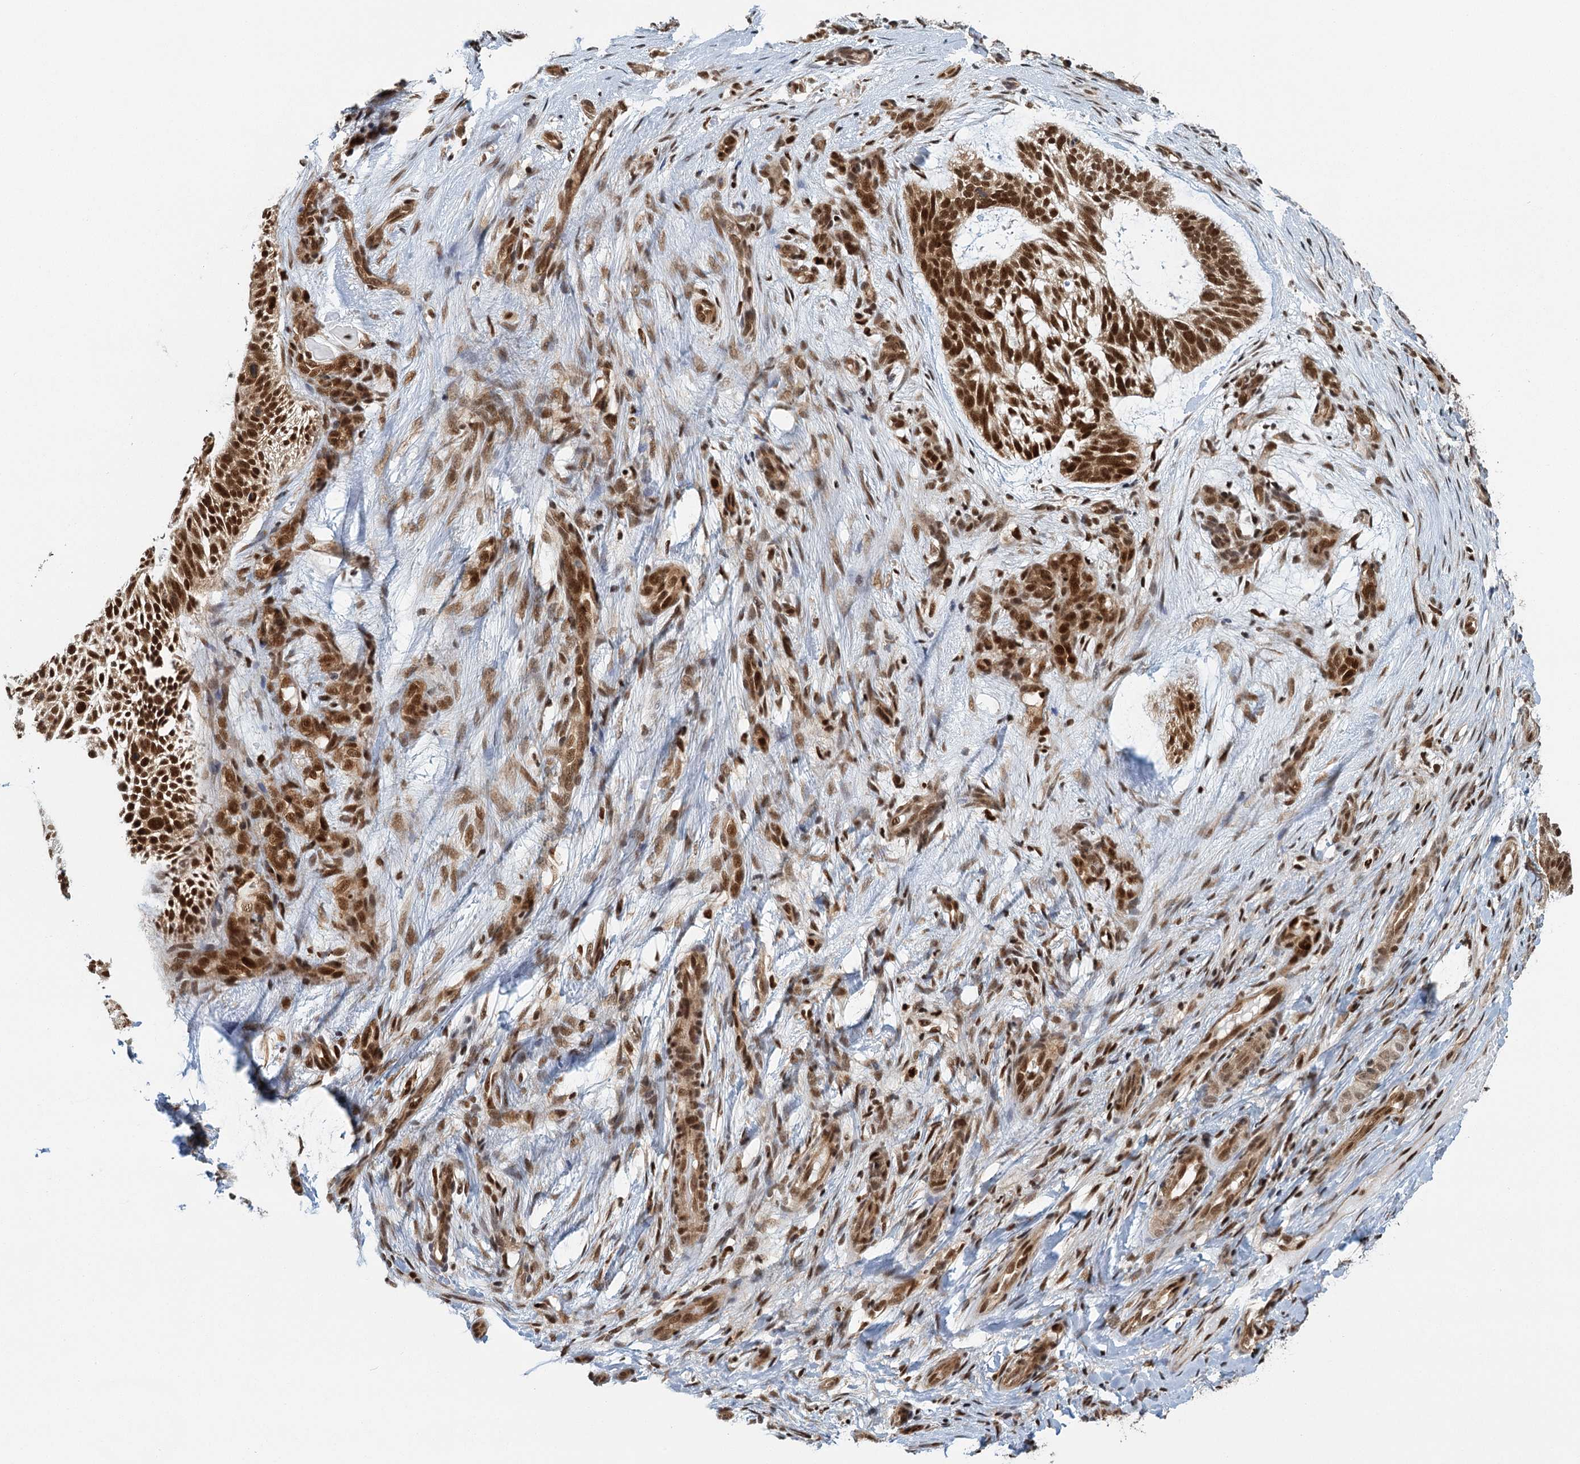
{"staining": {"intensity": "strong", "quantity": ">75%", "location": "nuclear"}, "tissue": "skin cancer", "cell_type": "Tumor cells", "image_type": "cancer", "snomed": [{"axis": "morphology", "description": "Basal cell carcinoma"}, {"axis": "topography", "description": "Skin"}], "caption": "An IHC photomicrograph of tumor tissue is shown. Protein staining in brown highlights strong nuclear positivity in basal cell carcinoma (skin) within tumor cells.", "gene": "GPATCH11", "patient": {"sex": "male", "age": 88}}